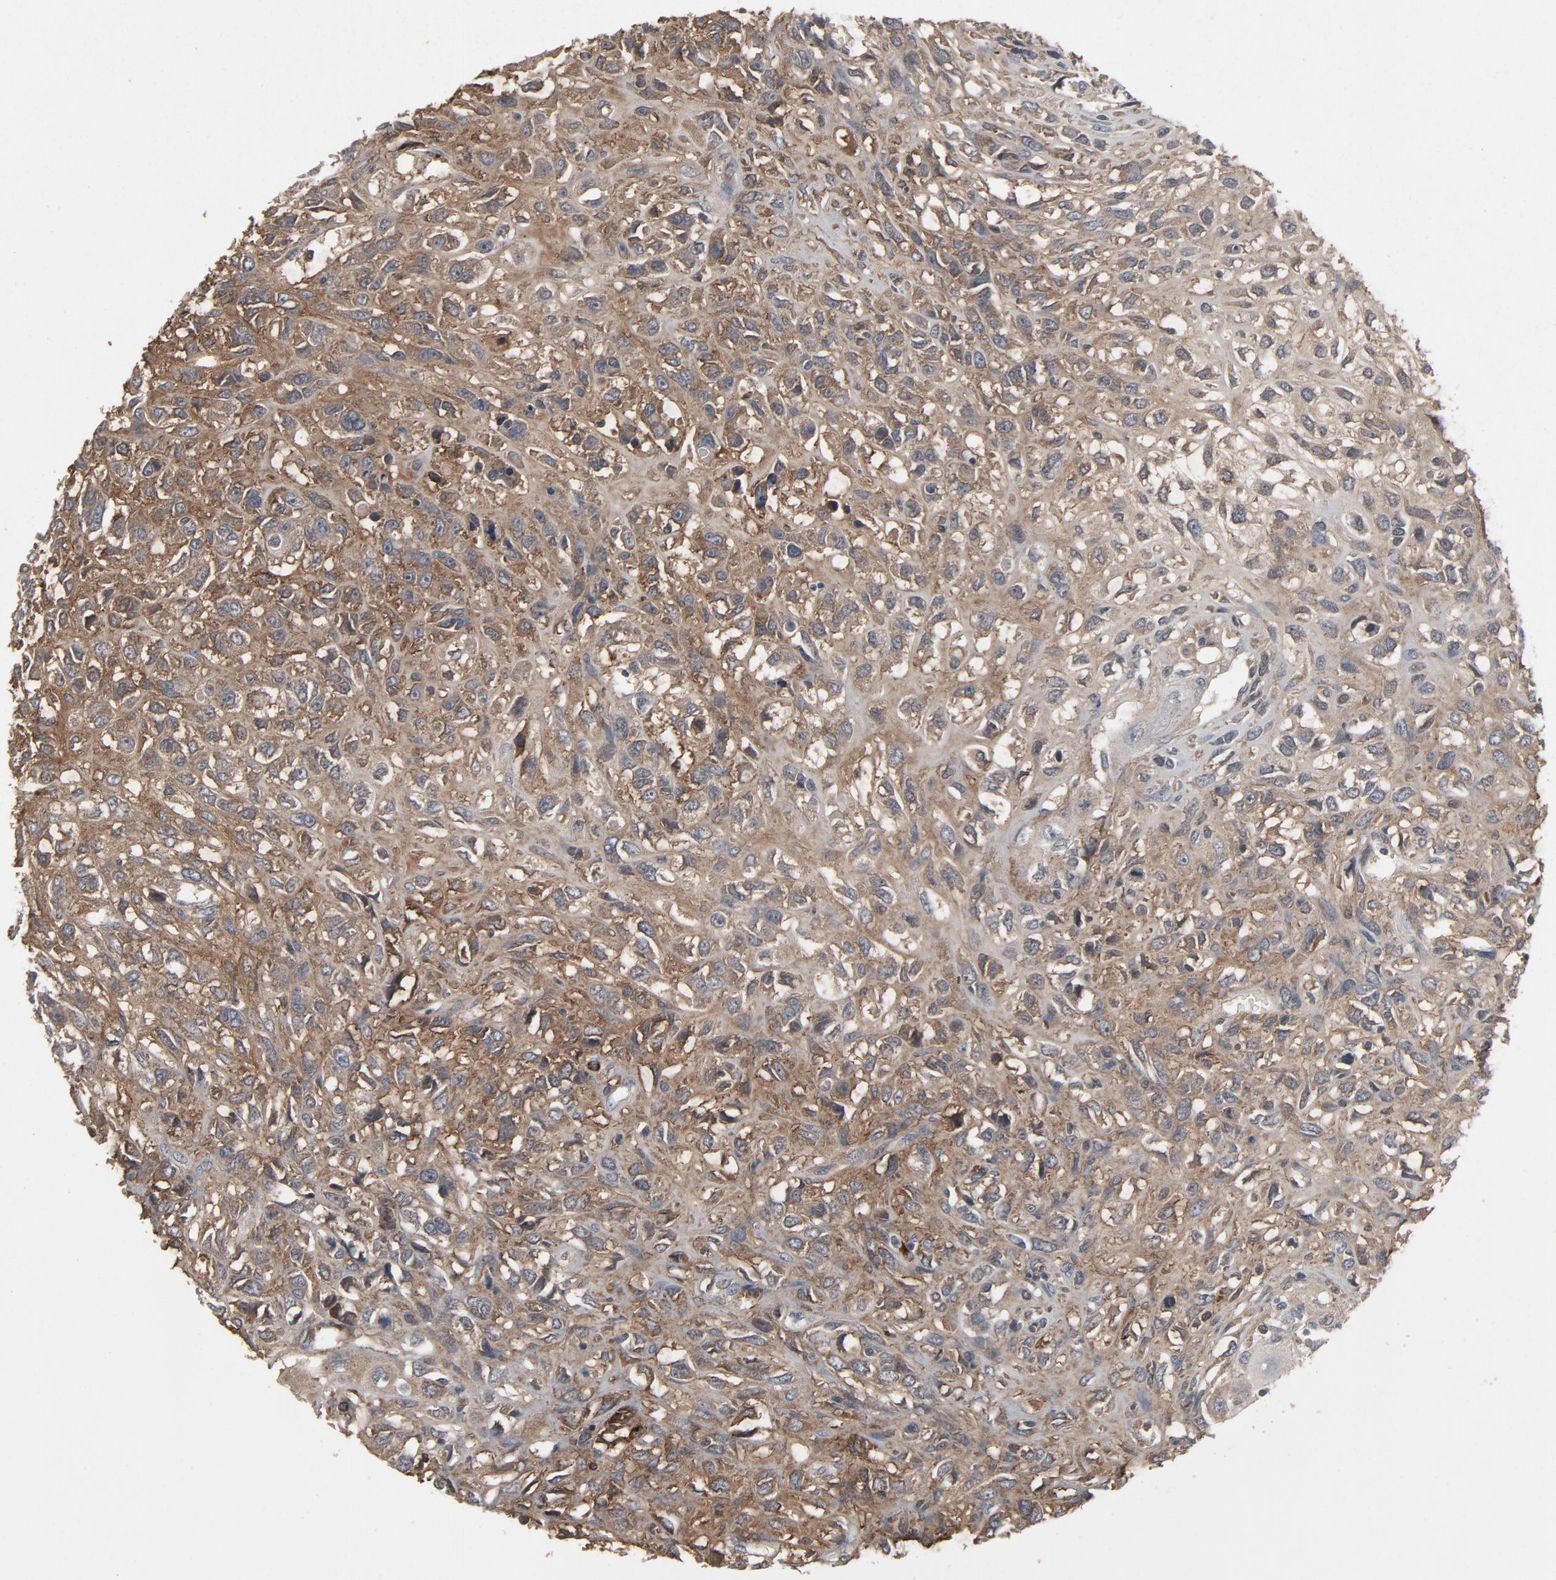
{"staining": {"intensity": "weak", "quantity": ">75%", "location": "cytoplasmic/membranous"}, "tissue": "head and neck cancer", "cell_type": "Tumor cells", "image_type": "cancer", "snomed": [{"axis": "morphology", "description": "Necrosis, NOS"}, {"axis": "morphology", "description": "Neoplasm, malignant, NOS"}, {"axis": "topography", "description": "Salivary gland"}, {"axis": "topography", "description": "Head-Neck"}], "caption": "Protein analysis of head and neck cancer tissue exhibits weak cytoplasmic/membranous positivity in approximately >75% of tumor cells. The staining was performed using DAB, with brown indicating positive protein expression. Nuclei are stained blue with hematoxylin.", "gene": "PDZD4", "patient": {"sex": "male", "age": 43}}